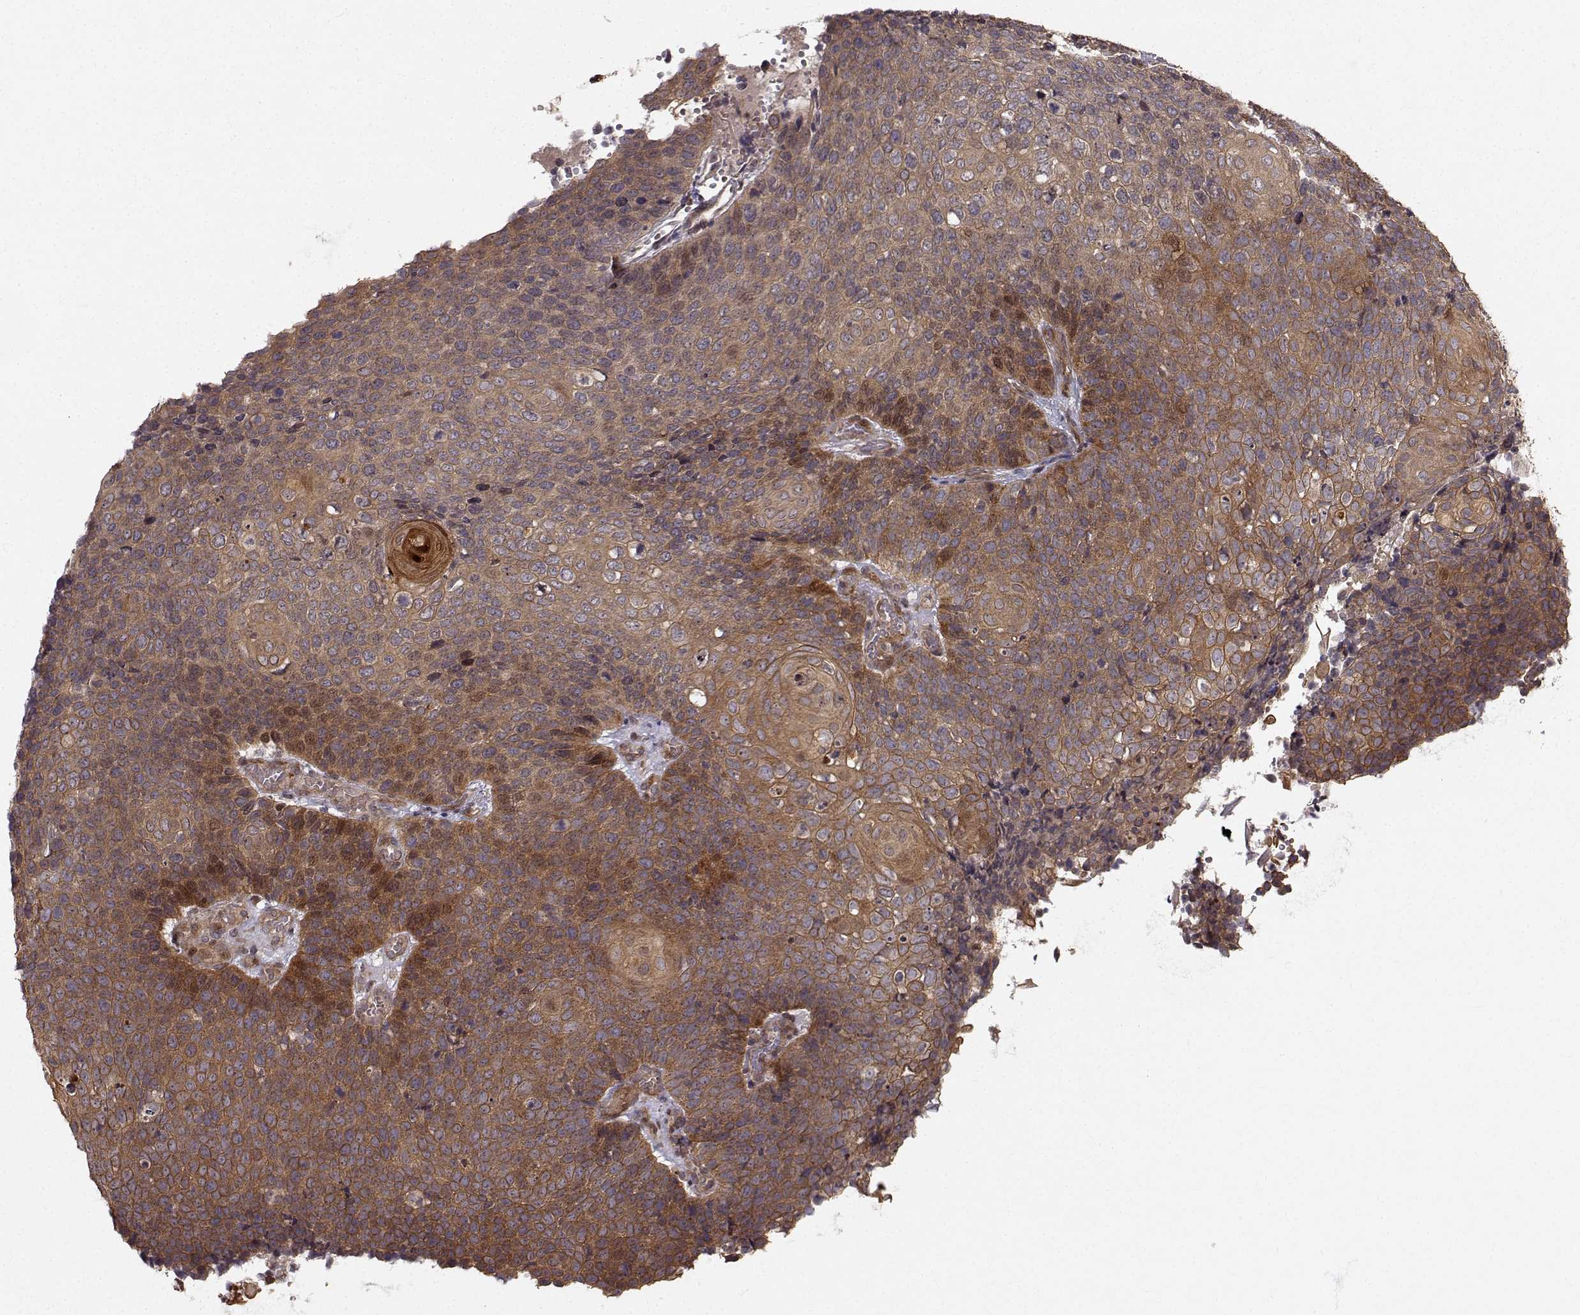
{"staining": {"intensity": "strong", "quantity": "25%-75%", "location": "cytoplasmic/membranous"}, "tissue": "cervical cancer", "cell_type": "Tumor cells", "image_type": "cancer", "snomed": [{"axis": "morphology", "description": "Squamous cell carcinoma, NOS"}, {"axis": "topography", "description": "Cervix"}], "caption": "Tumor cells demonstrate high levels of strong cytoplasmic/membranous expression in about 25%-75% of cells in human squamous cell carcinoma (cervical).", "gene": "APC", "patient": {"sex": "female", "age": 39}}